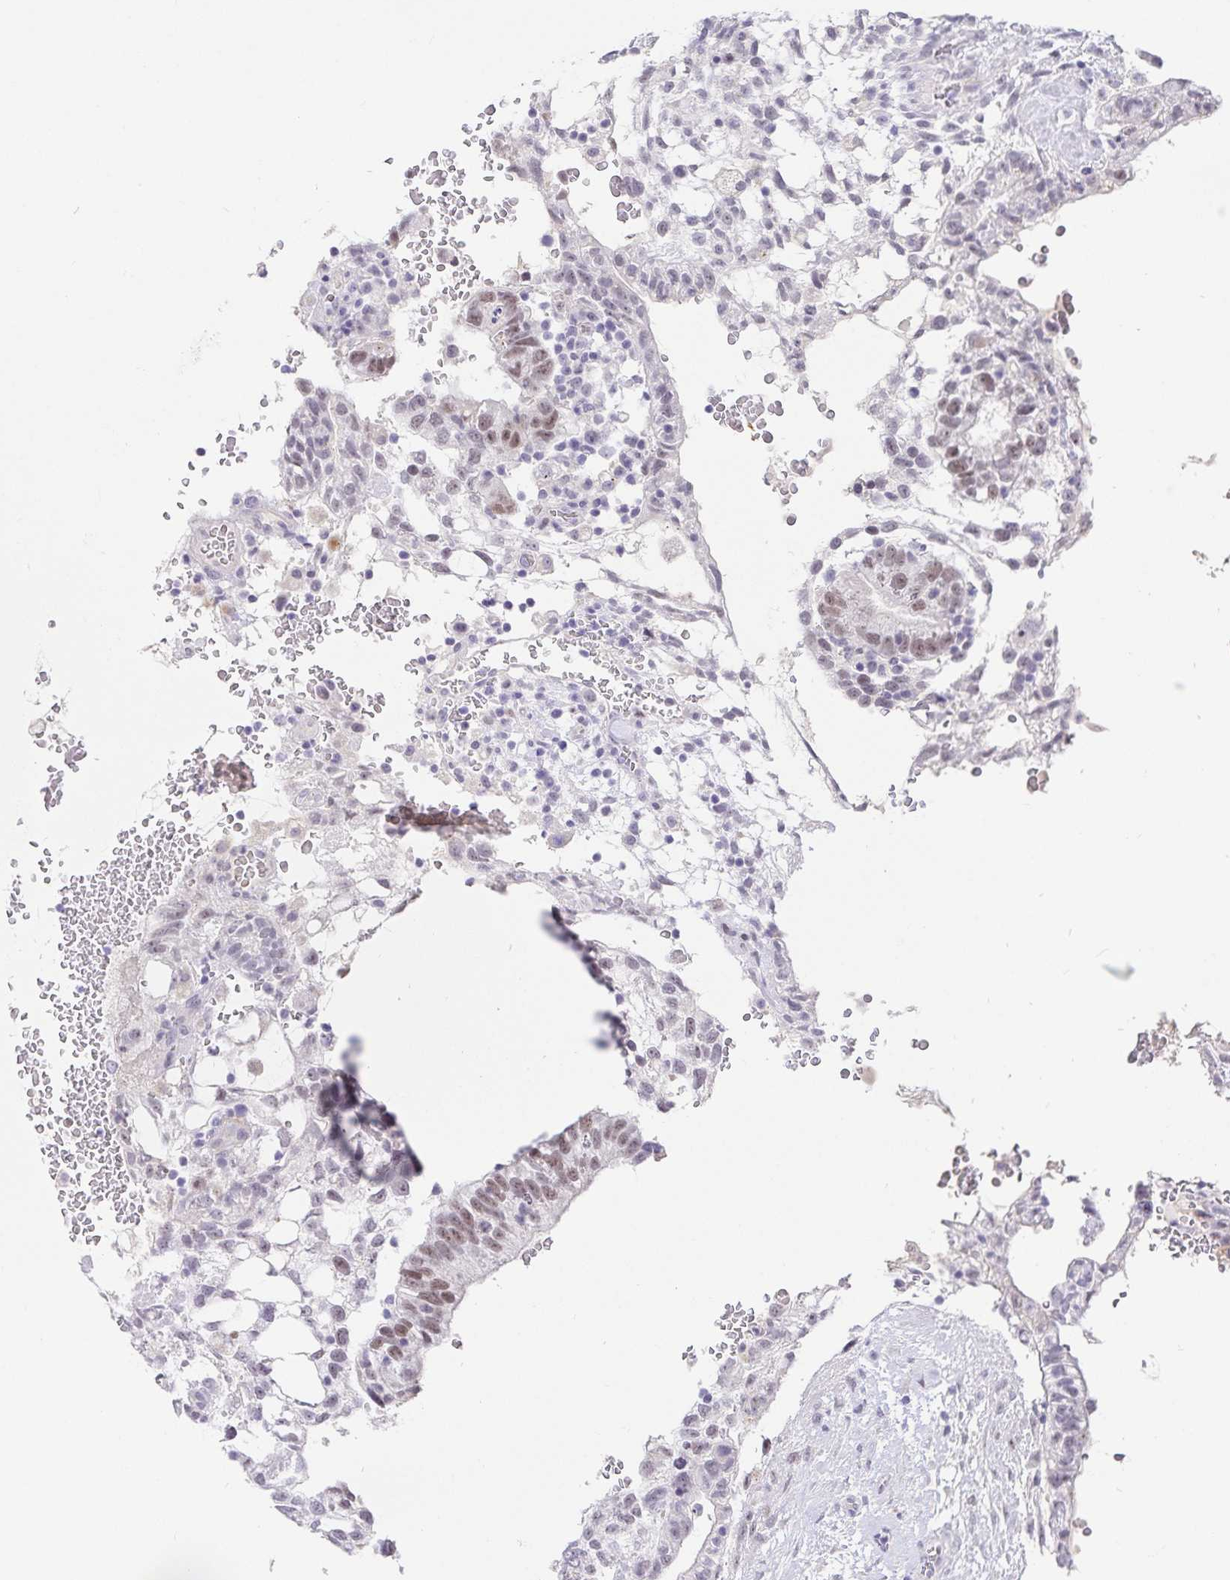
{"staining": {"intensity": "weak", "quantity": "25%-75%", "location": "nuclear"}, "tissue": "testis cancer", "cell_type": "Tumor cells", "image_type": "cancer", "snomed": [{"axis": "morphology", "description": "Carcinoma, Embryonal, NOS"}, {"axis": "topography", "description": "Testis"}], "caption": "Testis cancer (embryonal carcinoma) stained with DAB (3,3'-diaminobenzidine) immunohistochemistry displays low levels of weak nuclear positivity in about 25%-75% of tumor cells.", "gene": "KBTBD13", "patient": {"sex": "male", "age": 32}}